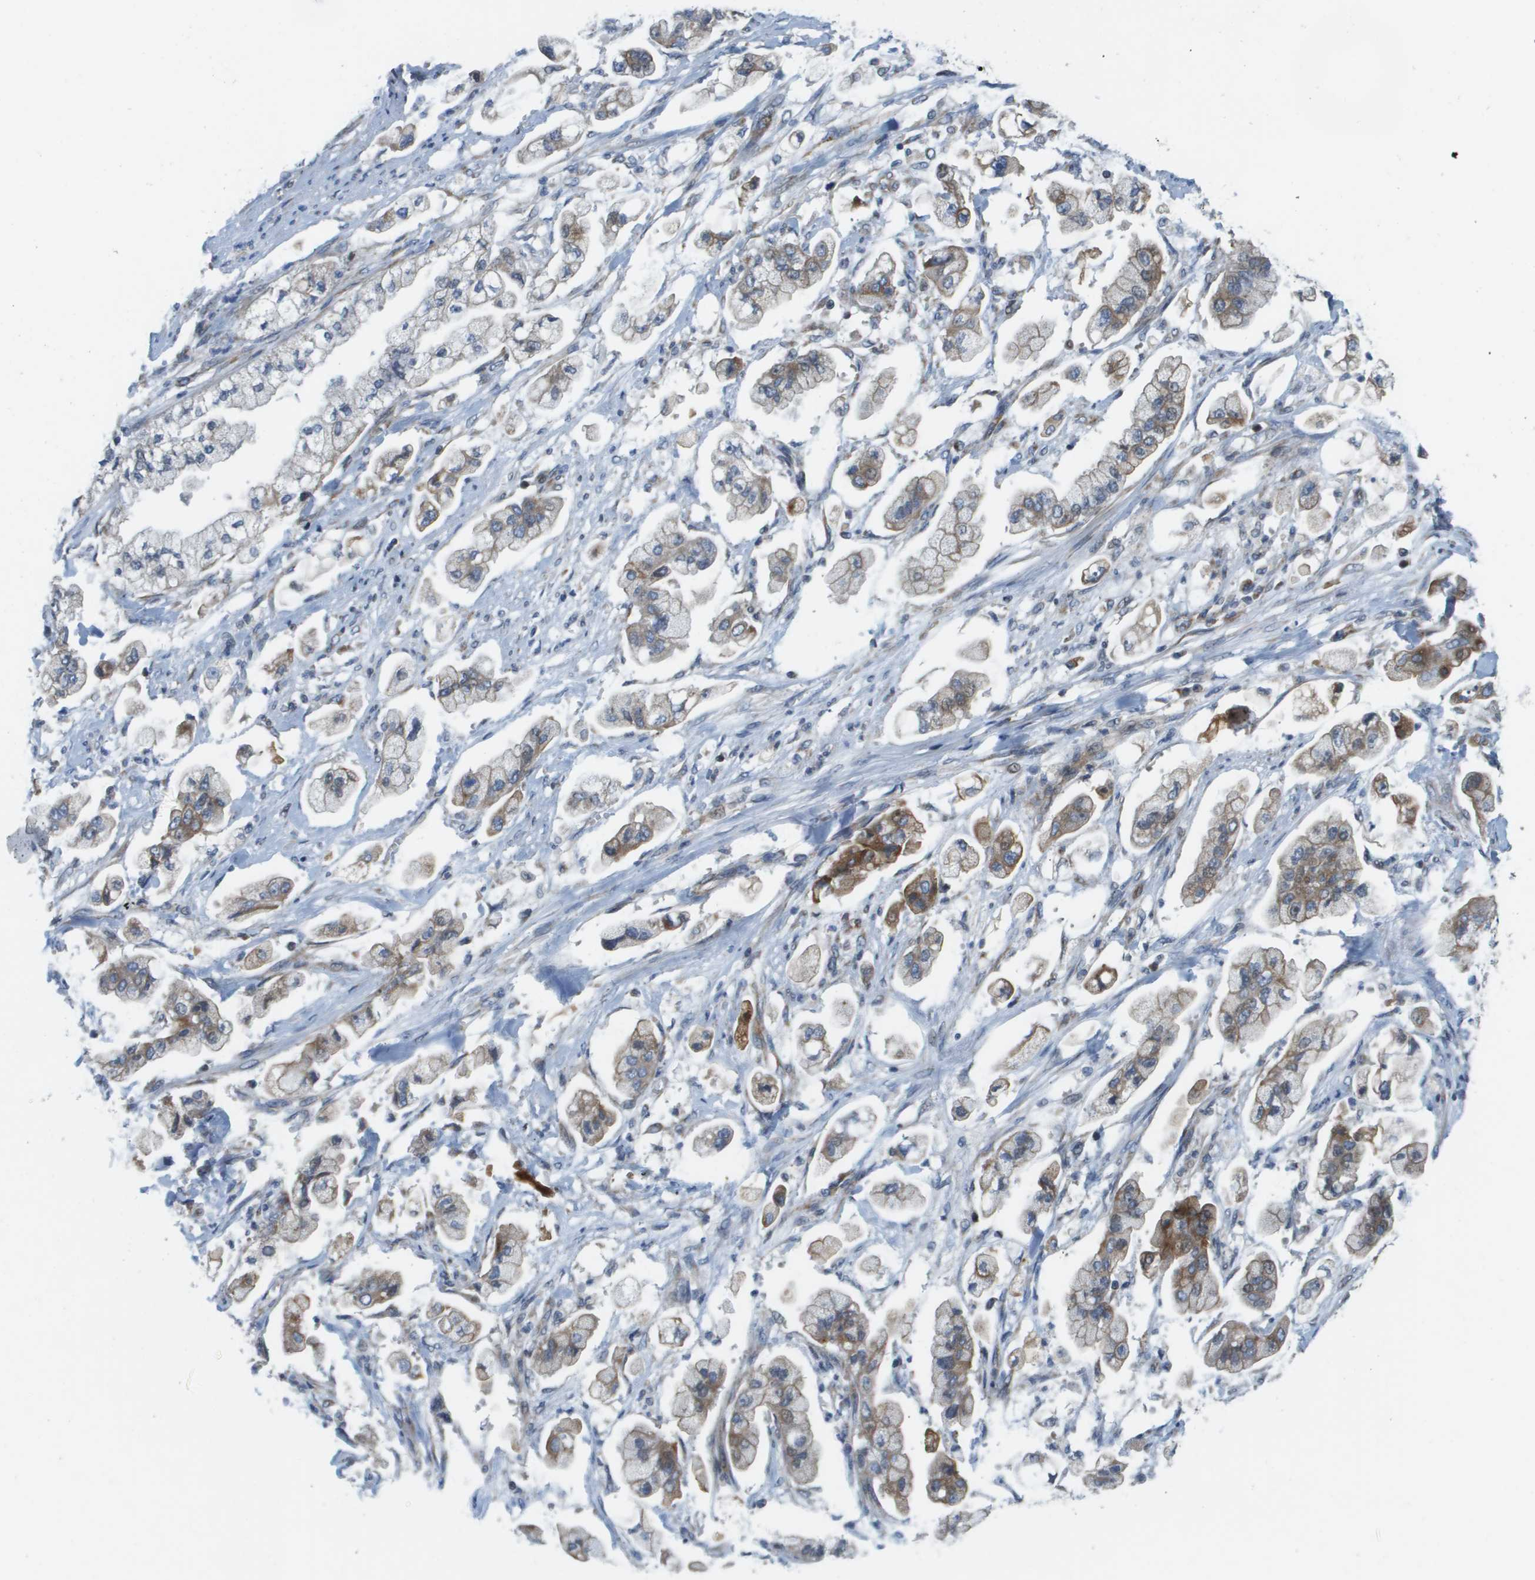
{"staining": {"intensity": "moderate", "quantity": "<25%", "location": "cytoplasmic/membranous"}, "tissue": "stomach cancer", "cell_type": "Tumor cells", "image_type": "cancer", "snomed": [{"axis": "morphology", "description": "Adenocarcinoma, NOS"}, {"axis": "topography", "description": "Stomach"}], "caption": "The photomicrograph shows immunohistochemical staining of adenocarcinoma (stomach). There is moderate cytoplasmic/membranous staining is present in about <25% of tumor cells.", "gene": "KRT23", "patient": {"sex": "male", "age": 62}}